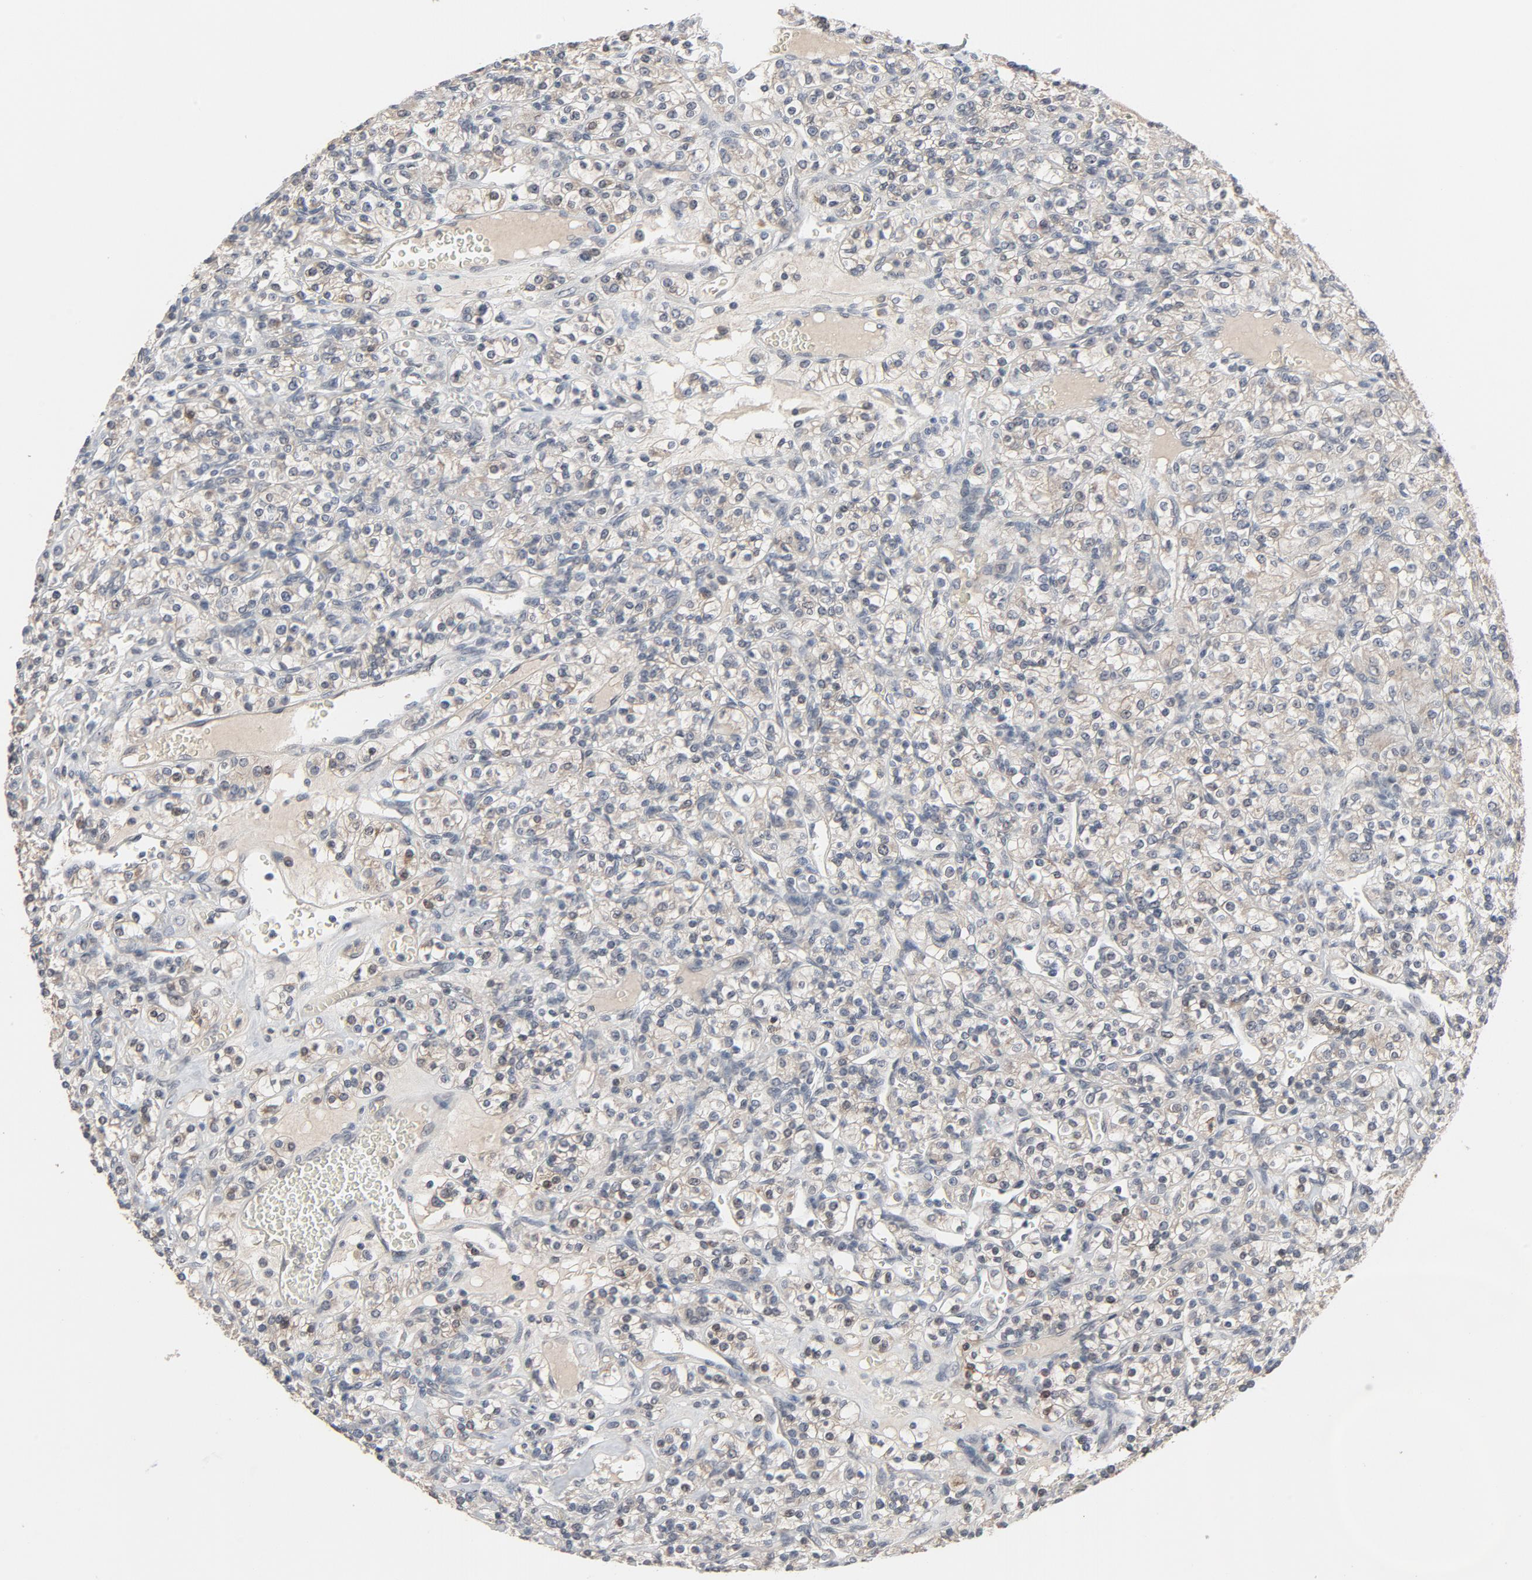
{"staining": {"intensity": "negative", "quantity": "none", "location": "none"}, "tissue": "renal cancer", "cell_type": "Tumor cells", "image_type": "cancer", "snomed": [{"axis": "morphology", "description": "Adenocarcinoma, NOS"}, {"axis": "topography", "description": "Kidney"}], "caption": "This is a histopathology image of IHC staining of renal cancer (adenocarcinoma), which shows no staining in tumor cells.", "gene": "MT3", "patient": {"sex": "male", "age": 77}}